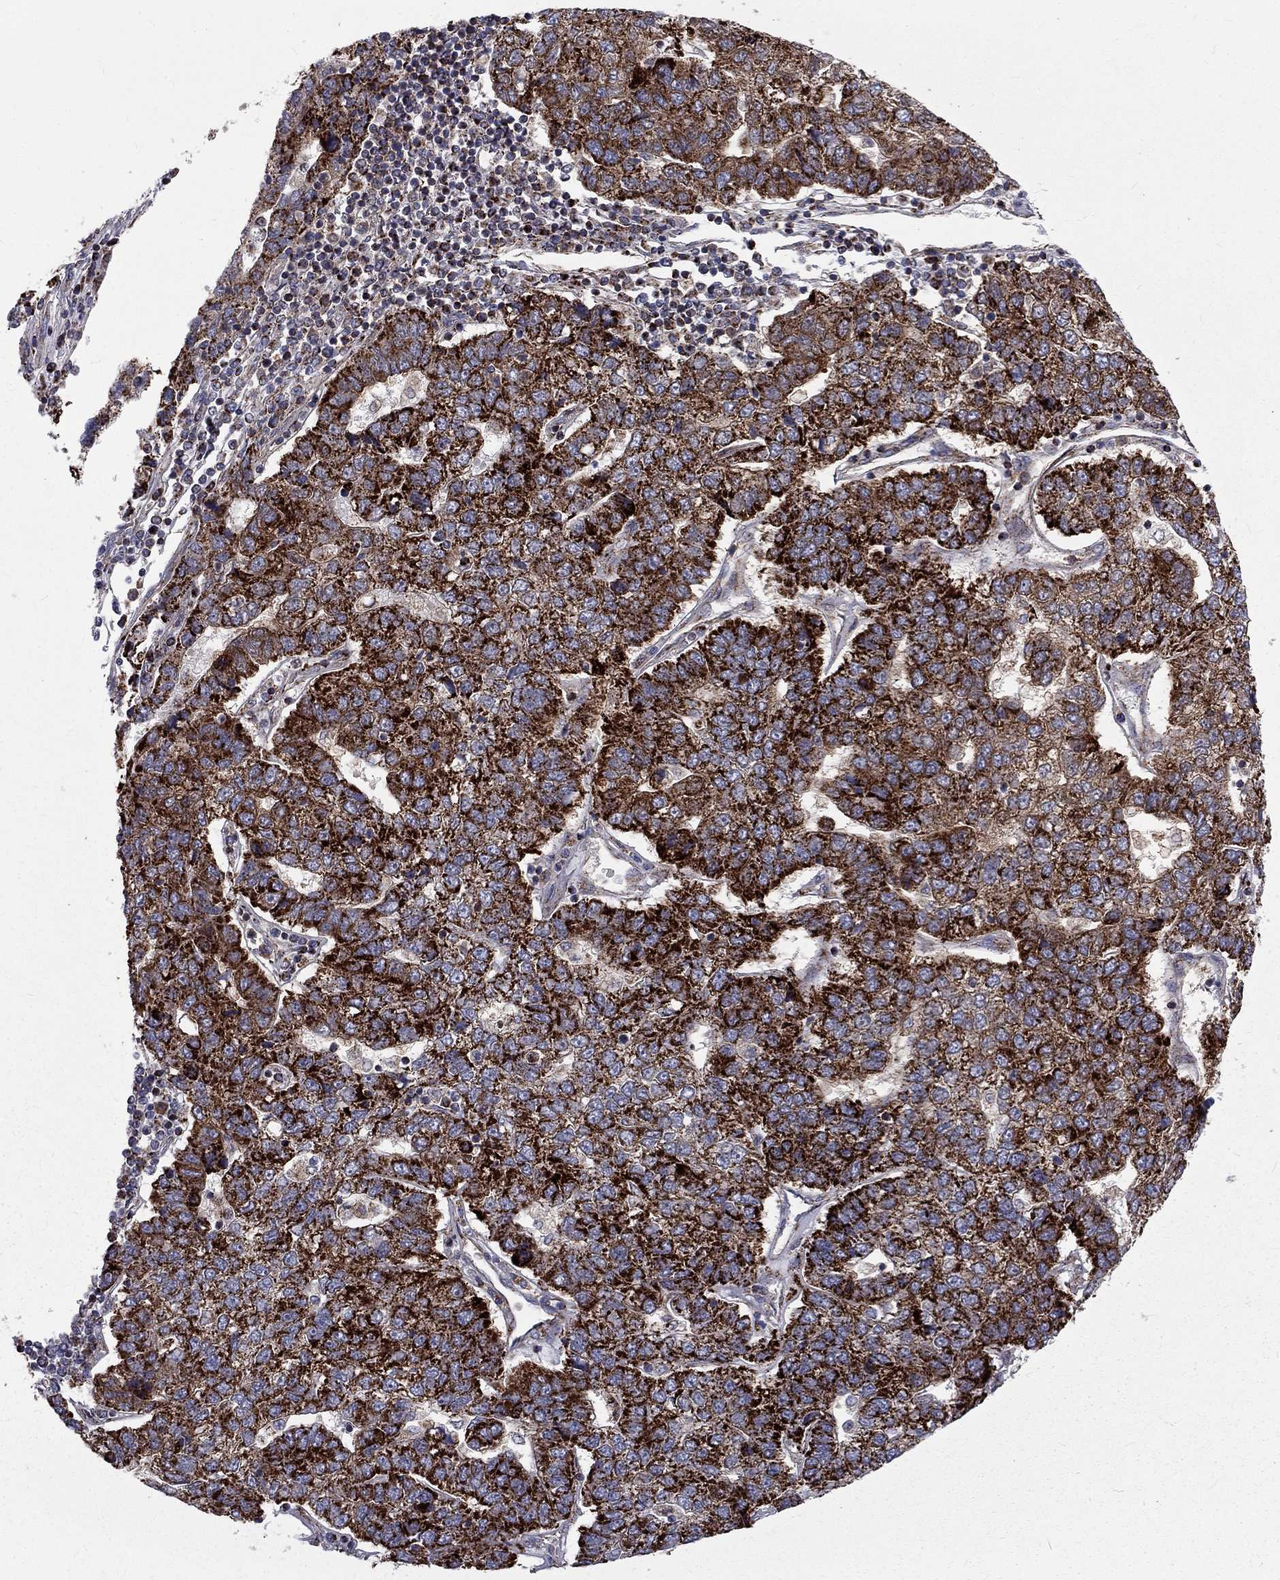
{"staining": {"intensity": "strong", "quantity": ">75%", "location": "cytoplasmic/membranous"}, "tissue": "pancreatic cancer", "cell_type": "Tumor cells", "image_type": "cancer", "snomed": [{"axis": "morphology", "description": "Adenocarcinoma, NOS"}, {"axis": "topography", "description": "Pancreas"}], "caption": "A histopathology image of human adenocarcinoma (pancreatic) stained for a protein shows strong cytoplasmic/membranous brown staining in tumor cells. (Stains: DAB in brown, nuclei in blue, Microscopy: brightfield microscopy at high magnification).", "gene": "ALDH1B1", "patient": {"sex": "female", "age": 61}}